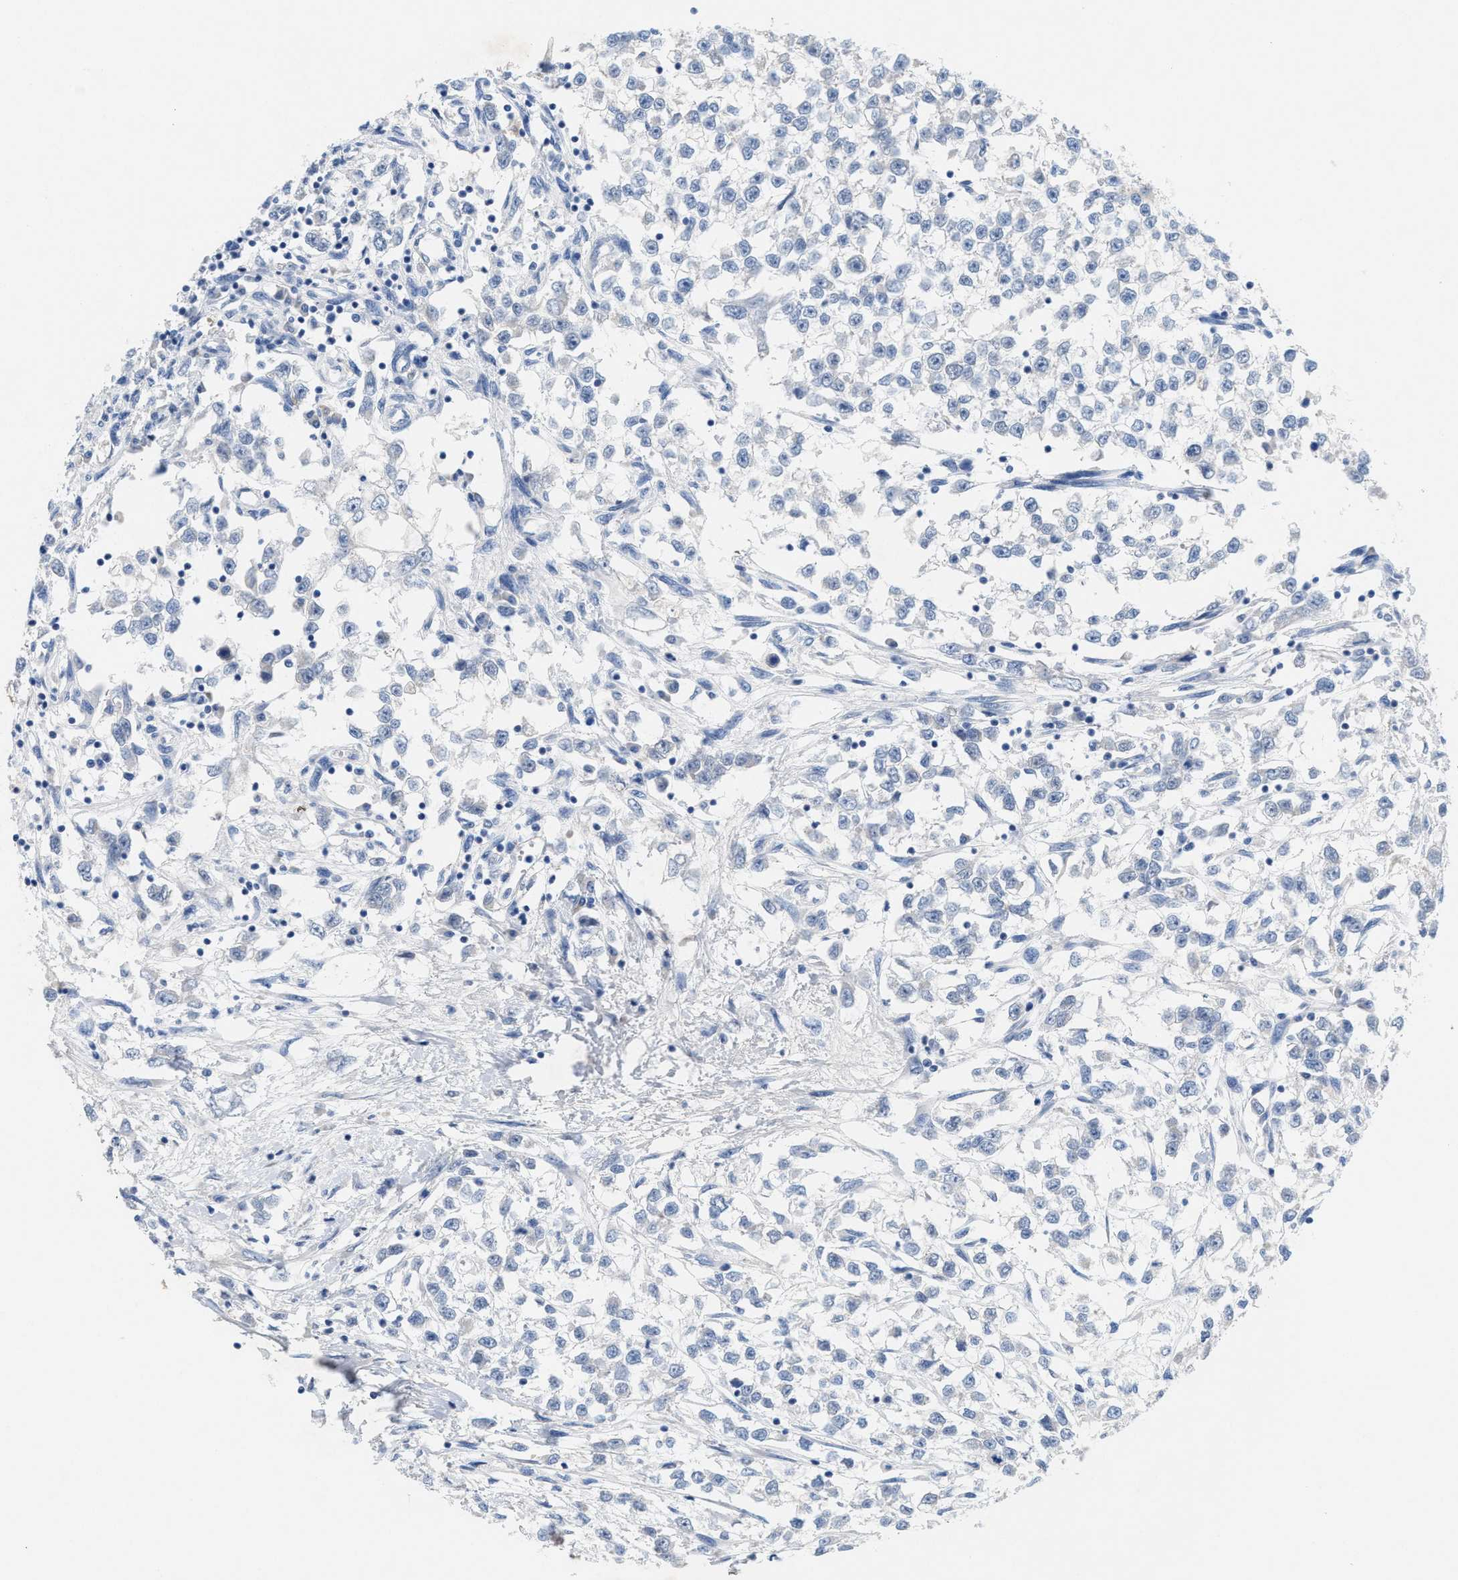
{"staining": {"intensity": "negative", "quantity": "none", "location": "none"}, "tissue": "testis cancer", "cell_type": "Tumor cells", "image_type": "cancer", "snomed": [{"axis": "morphology", "description": "Seminoma, NOS"}, {"axis": "morphology", "description": "Carcinoma, Embryonal, NOS"}, {"axis": "topography", "description": "Testis"}], "caption": "Immunohistochemistry (IHC) image of neoplastic tissue: human testis cancer (seminoma) stained with DAB demonstrates no significant protein positivity in tumor cells. (Stains: DAB (3,3'-diaminobenzidine) immunohistochemistry (IHC) with hematoxylin counter stain, Microscopy: brightfield microscopy at high magnification).", "gene": "CPA2", "patient": {"sex": "male", "age": 51}}